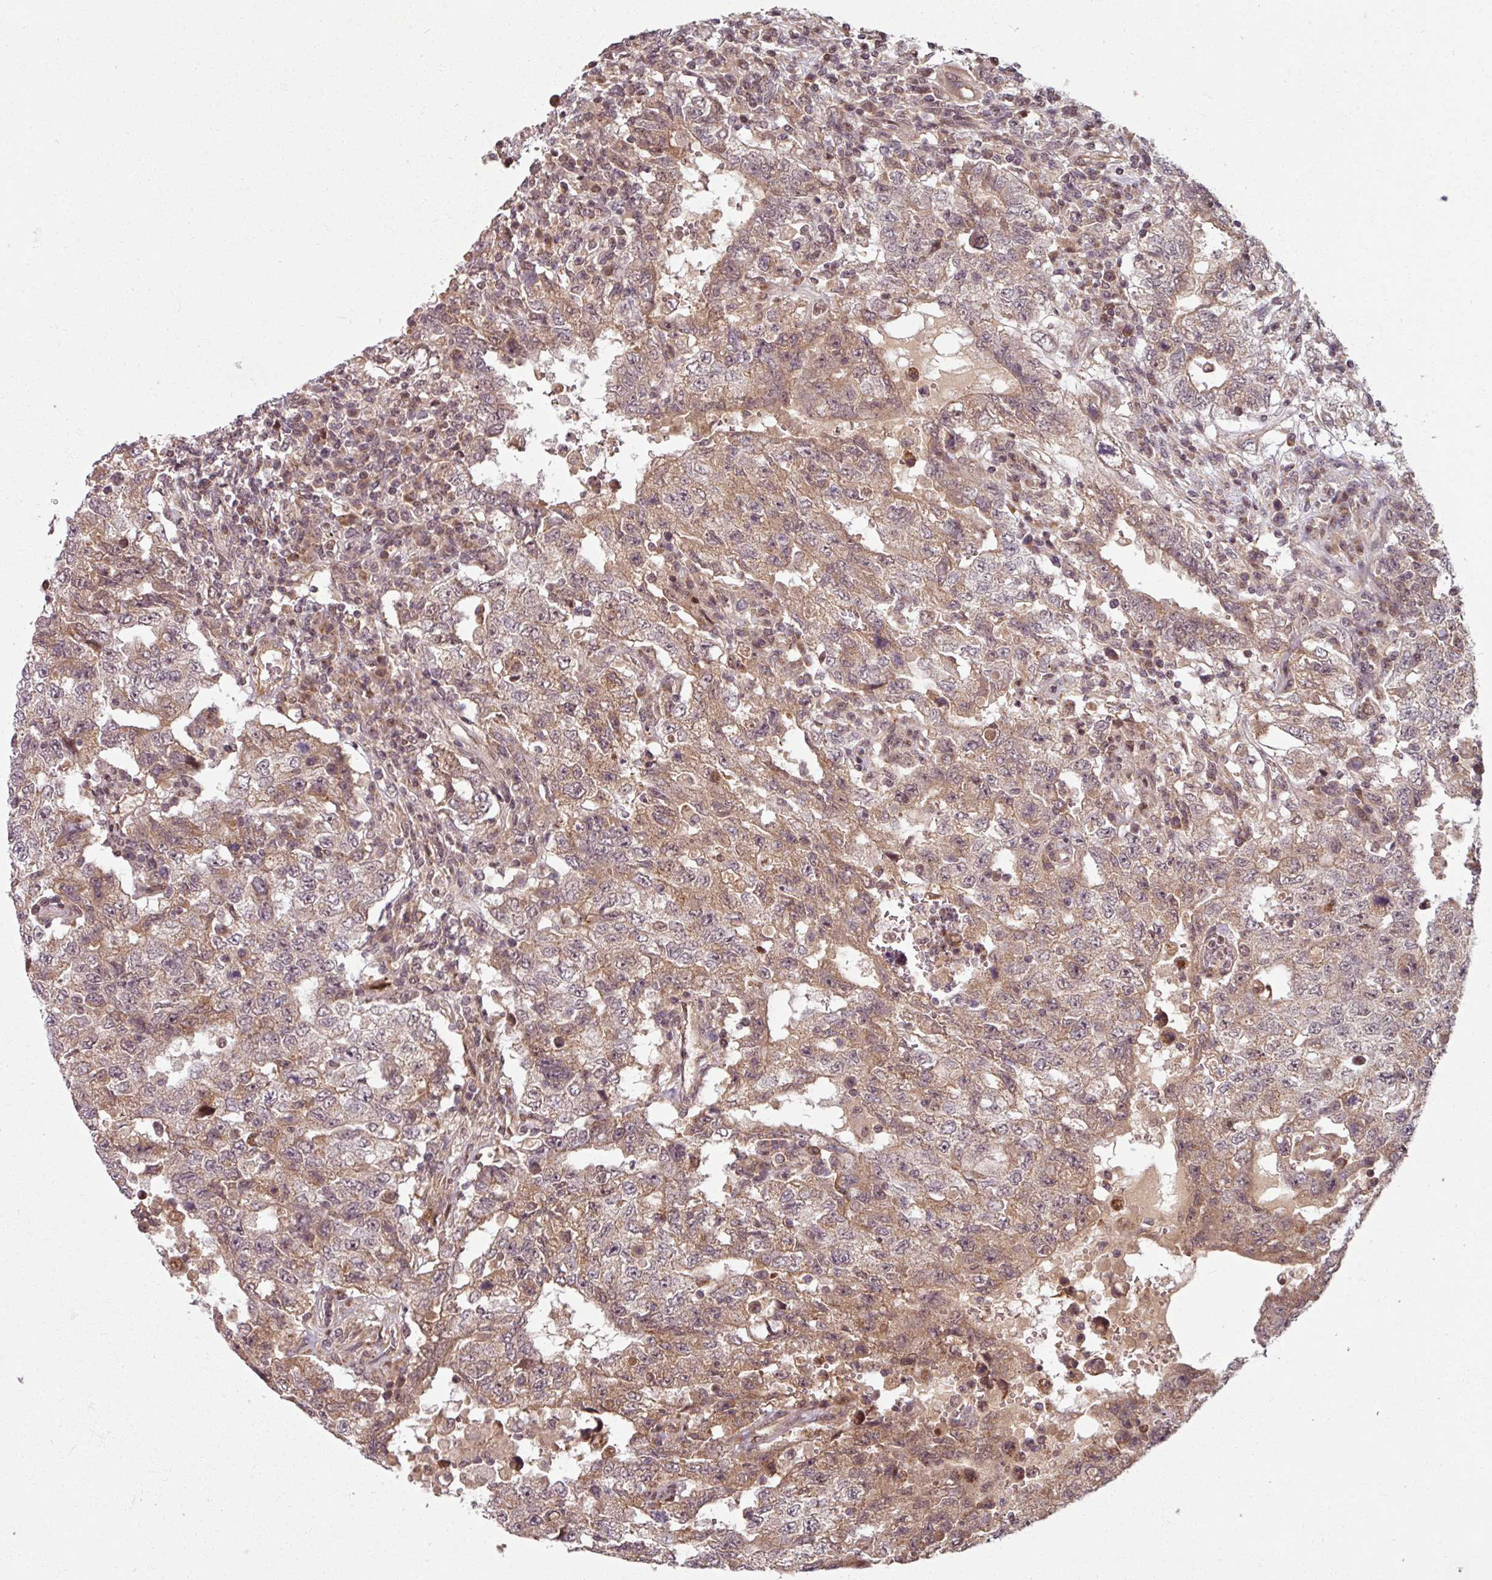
{"staining": {"intensity": "moderate", "quantity": "25%-75%", "location": "cytoplasmic/membranous,nuclear"}, "tissue": "testis cancer", "cell_type": "Tumor cells", "image_type": "cancer", "snomed": [{"axis": "morphology", "description": "Carcinoma, Embryonal, NOS"}, {"axis": "topography", "description": "Testis"}], "caption": "Testis cancer stained with a brown dye displays moderate cytoplasmic/membranous and nuclear positive positivity in approximately 25%-75% of tumor cells.", "gene": "SWI5", "patient": {"sex": "male", "age": 26}}